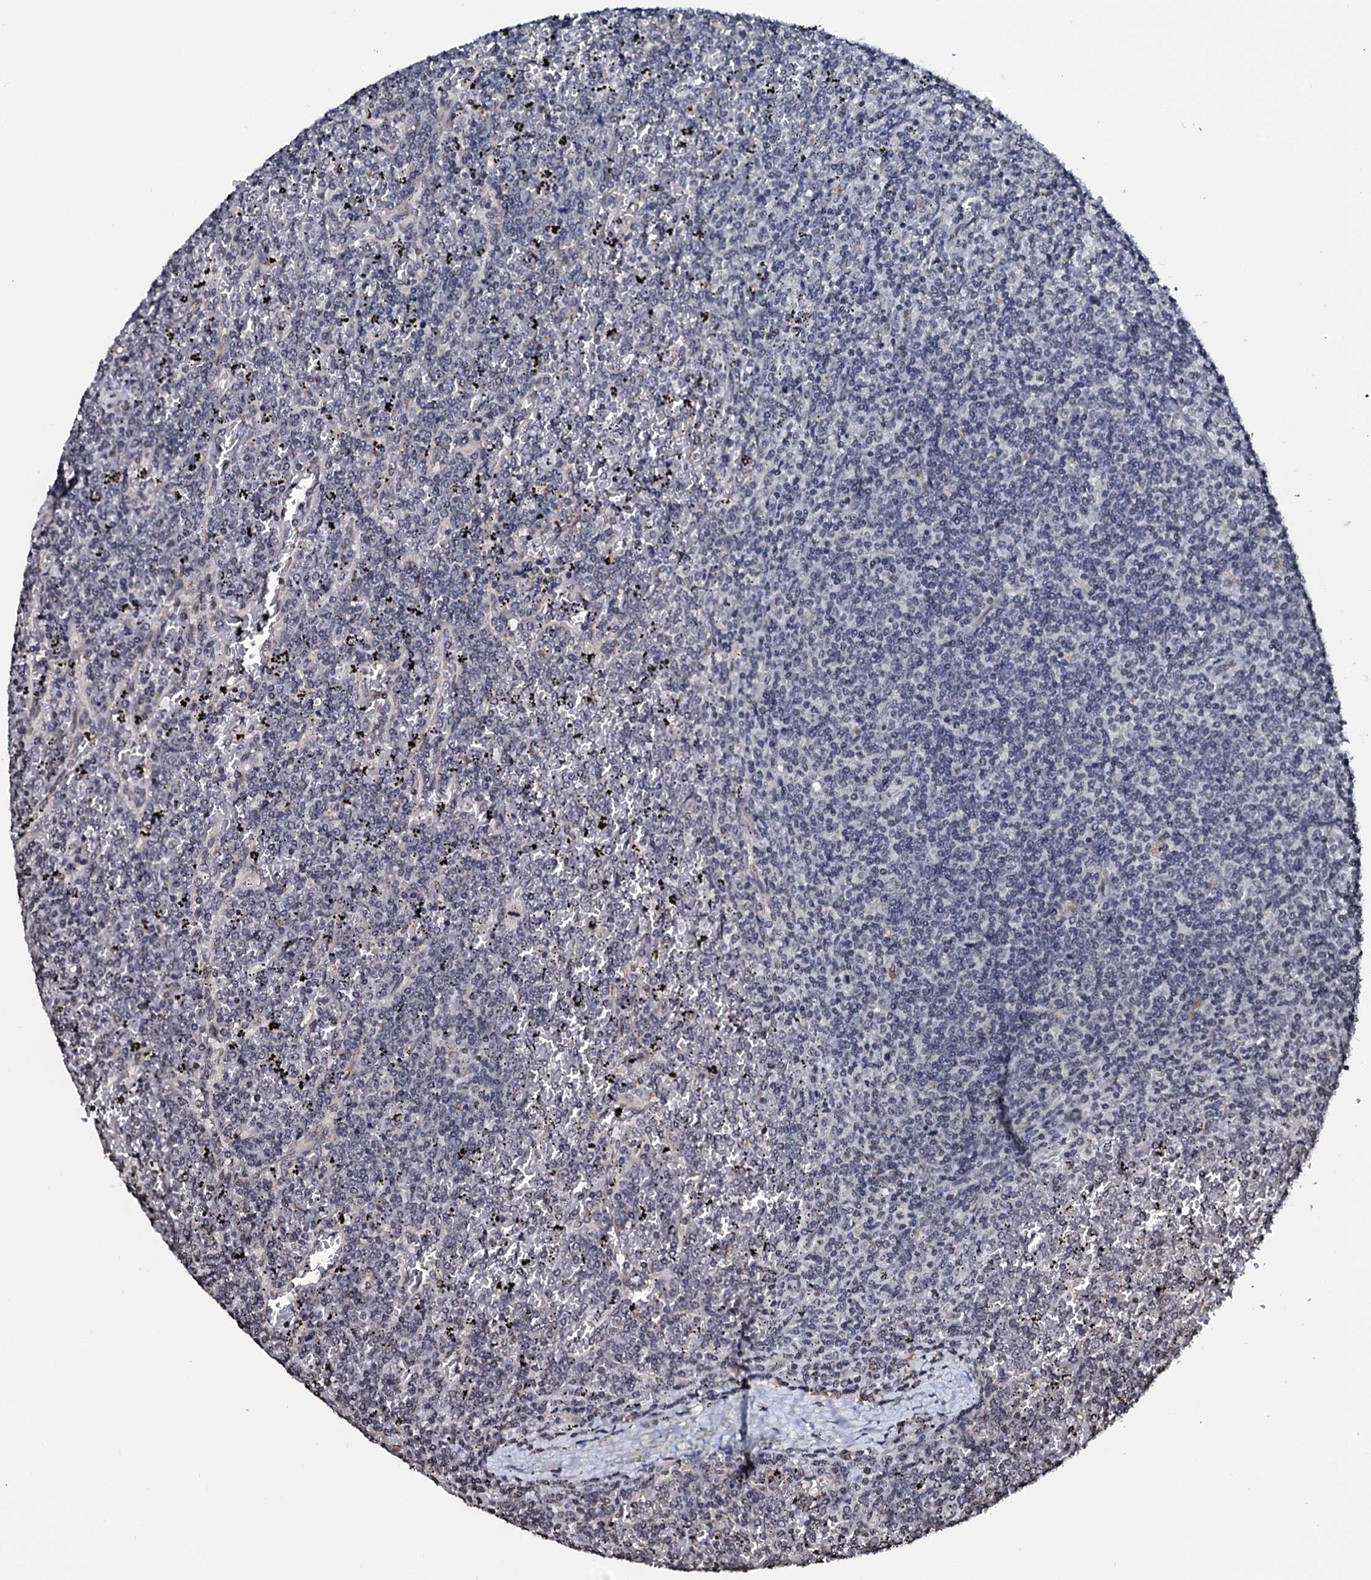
{"staining": {"intensity": "negative", "quantity": "none", "location": "none"}, "tissue": "lymphoma", "cell_type": "Tumor cells", "image_type": "cancer", "snomed": [{"axis": "morphology", "description": "Malignant lymphoma, non-Hodgkin's type, Low grade"}, {"axis": "topography", "description": "Spleen"}], "caption": "Tumor cells show no significant positivity in low-grade malignant lymphoma, non-Hodgkin's type.", "gene": "LSM11", "patient": {"sex": "female", "age": 19}}